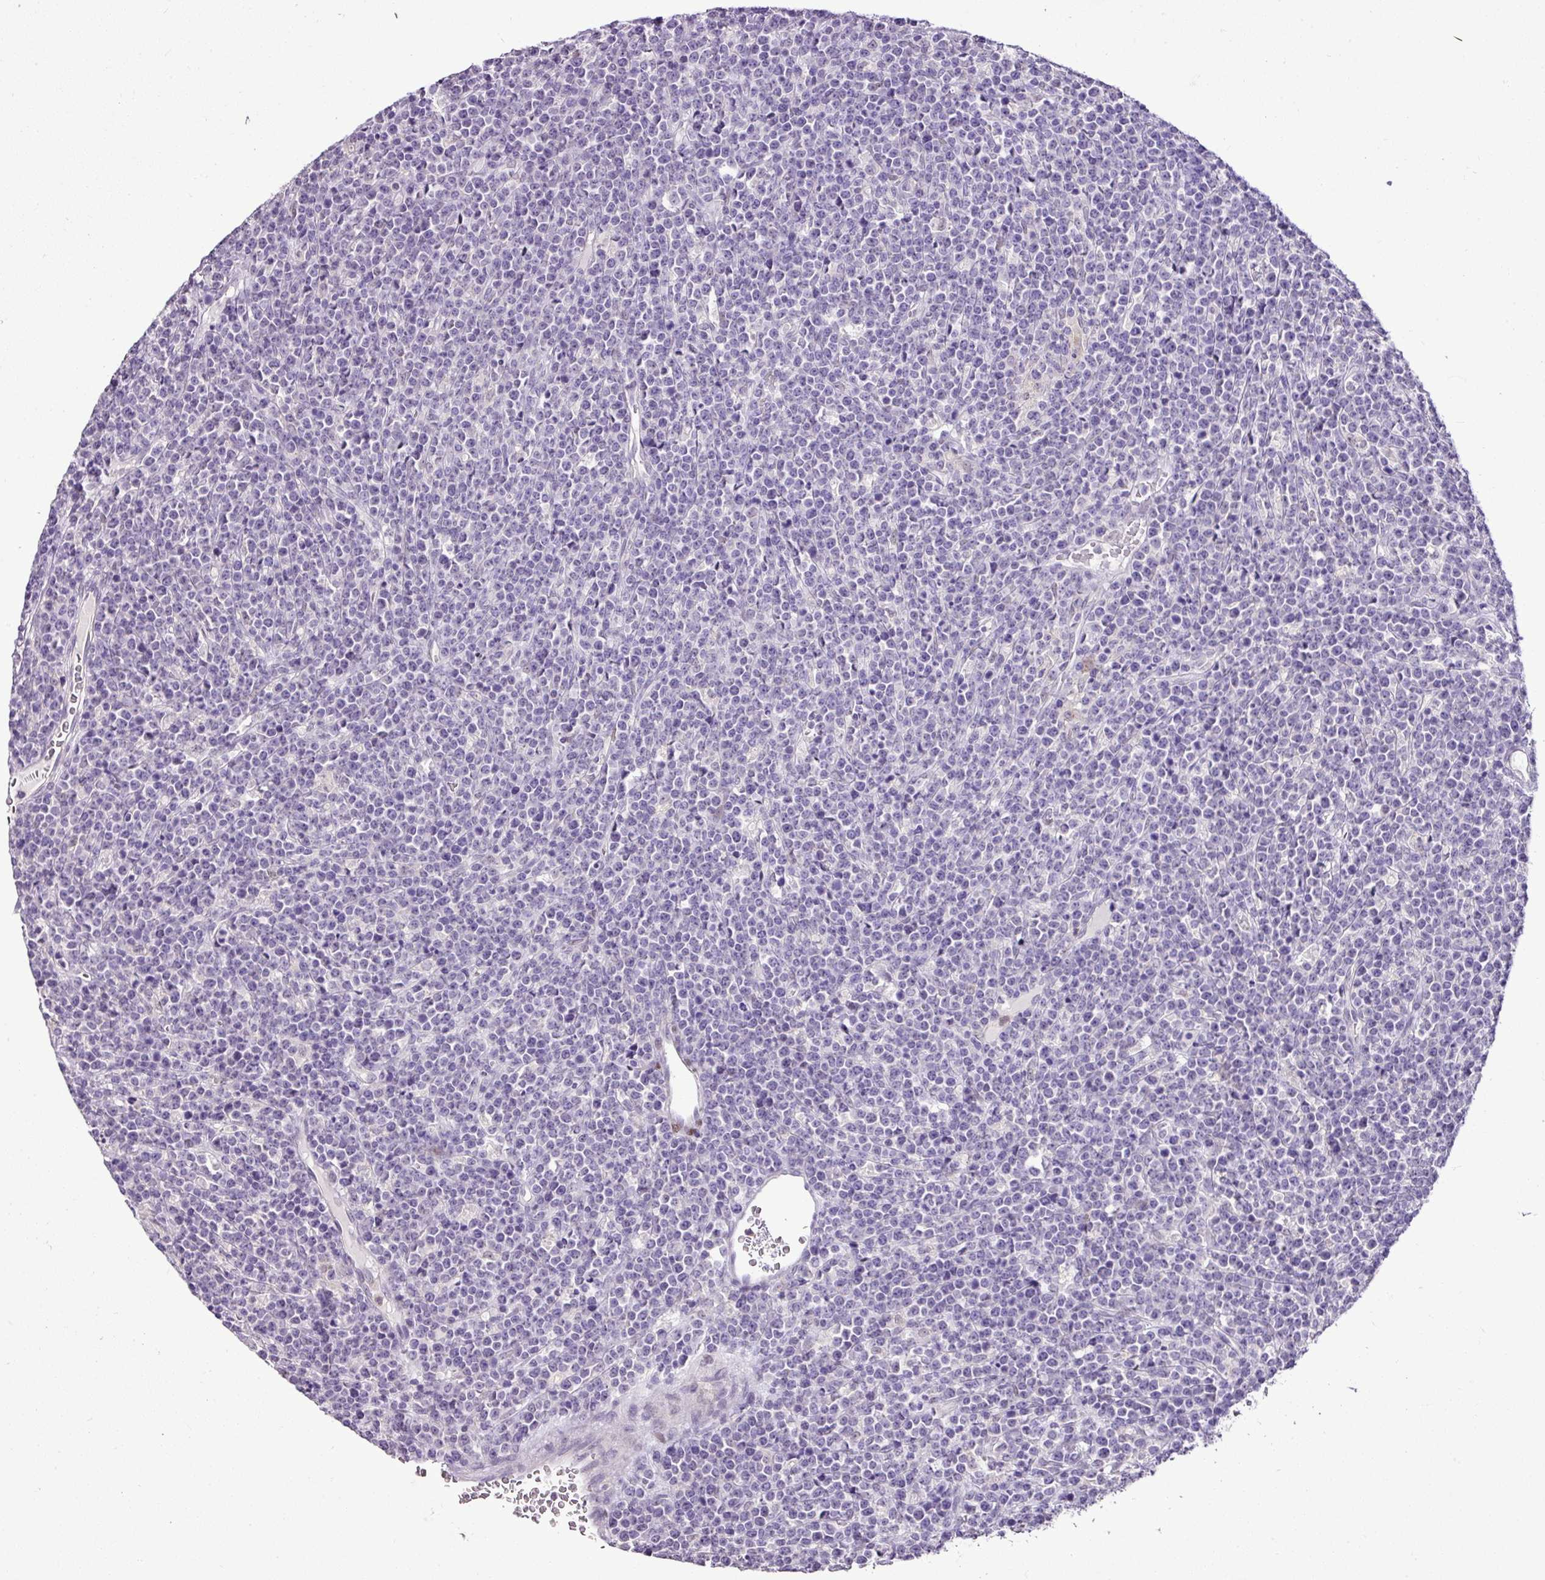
{"staining": {"intensity": "negative", "quantity": "none", "location": "none"}, "tissue": "lymphoma", "cell_type": "Tumor cells", "image_type": "cancer", "snomed": [{"axis": "morphology", "description": "Malignant lymphoma, non-Hodgkin's type, High grade"}, {"axis": "topography", "description": "Ovary"}], "caption": "This image is of high-grade malignant lymphoma, non-Hodgkin's type stained with IHC to label a protein in brown with the nuclei are counter-stained blue. There is no expression in tumor cells.", "gene": "ESR1", "patient": {"sex": "female", "age": 56}}